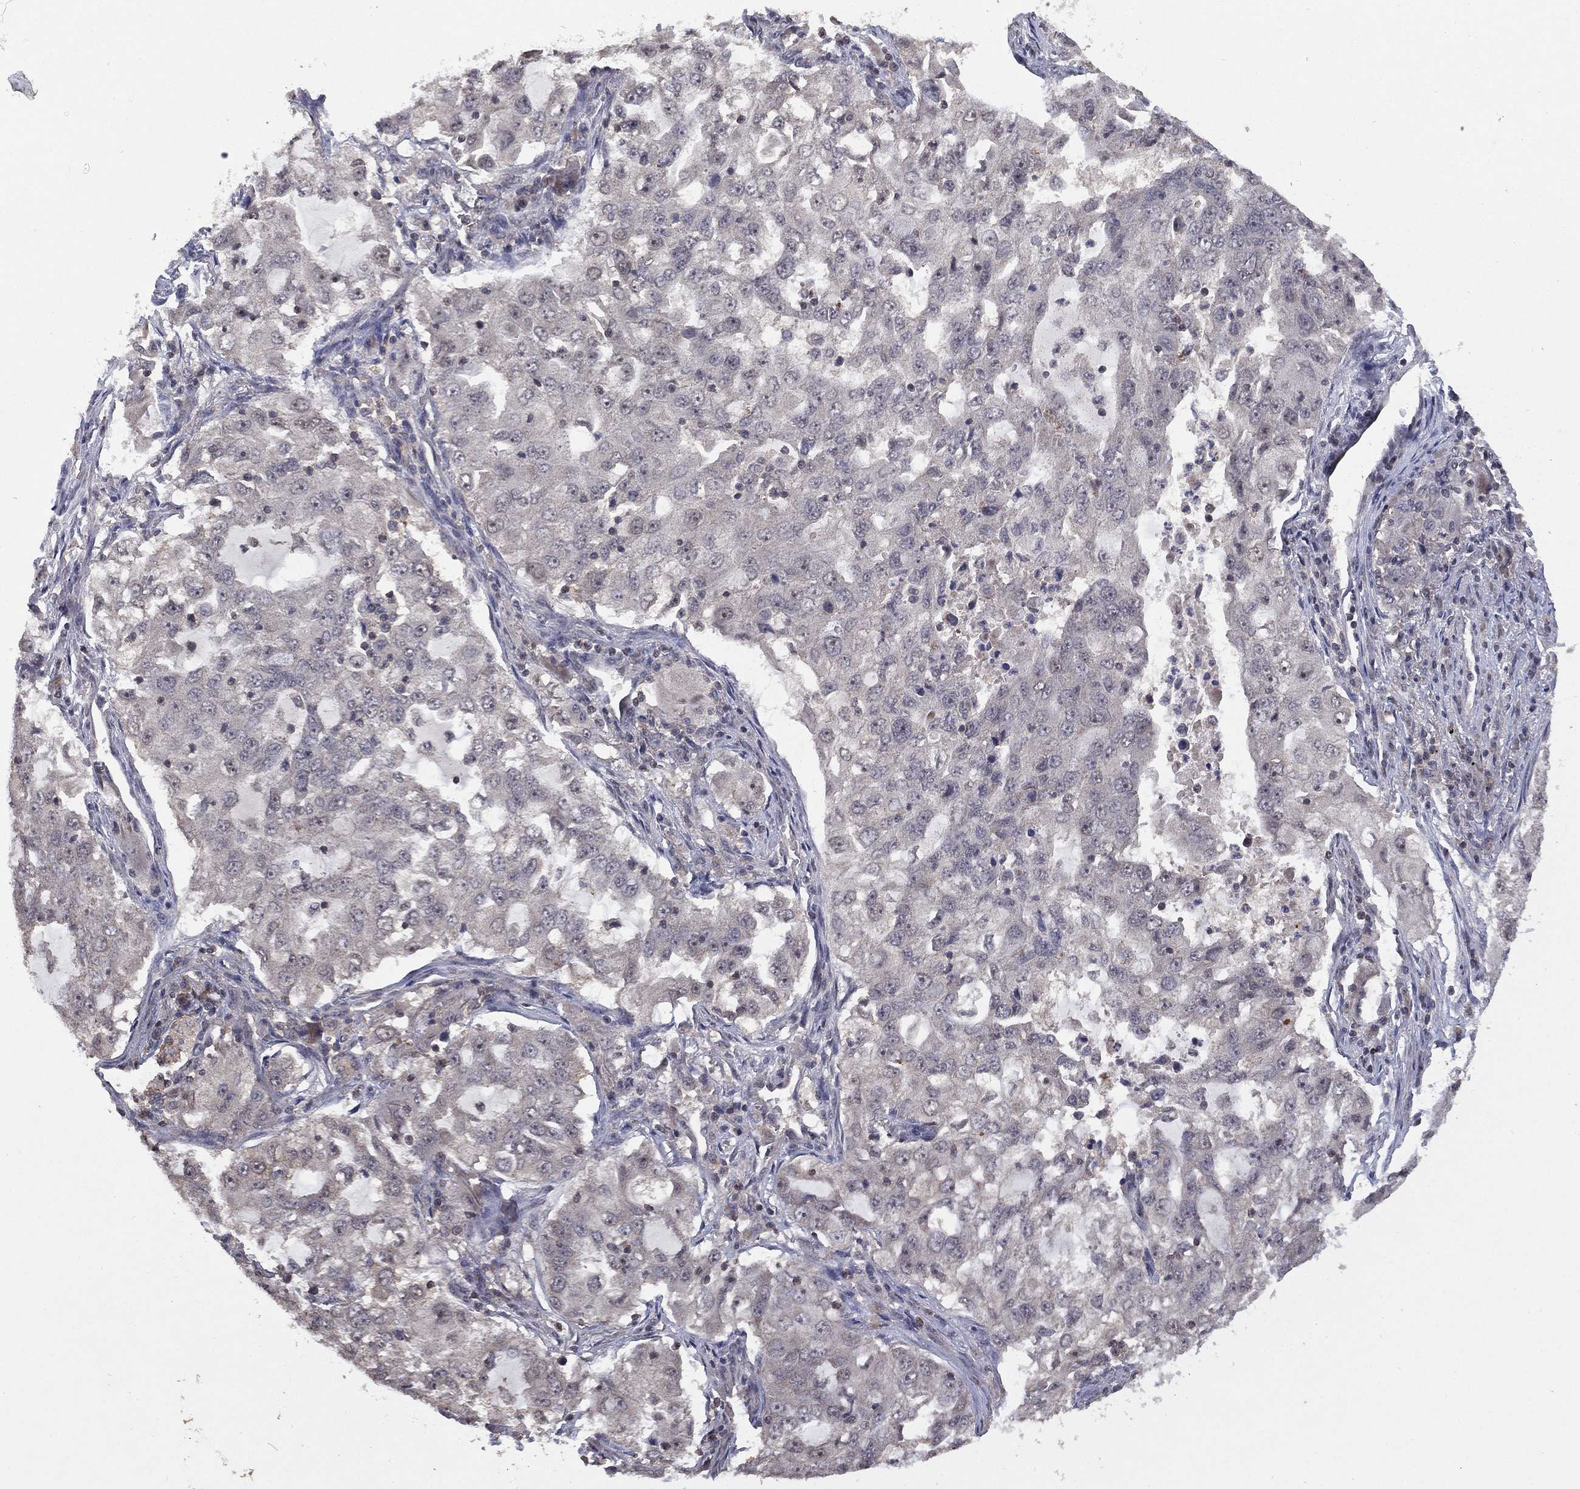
{"staining": {"intensity": "weak", "quantity": "<25%", "location": "cytoplasmic/membranous"}, "tissue": "lung cancer", "cell_type": "Tumor cells", "image_type": "cancer", "snomed": [{"axis": "morphology", "description": "Adenocarcinoma, NOS"}, {"axis": "topography", "description": "Lung"}], "caption": "High power microscopy micrograph of an IHC micrograph of lung adenocarcinoma, revealing no significant positivity in tumor cells.", "gene": "NELFCD", "patient": {"sex": "female", "age": 61}}